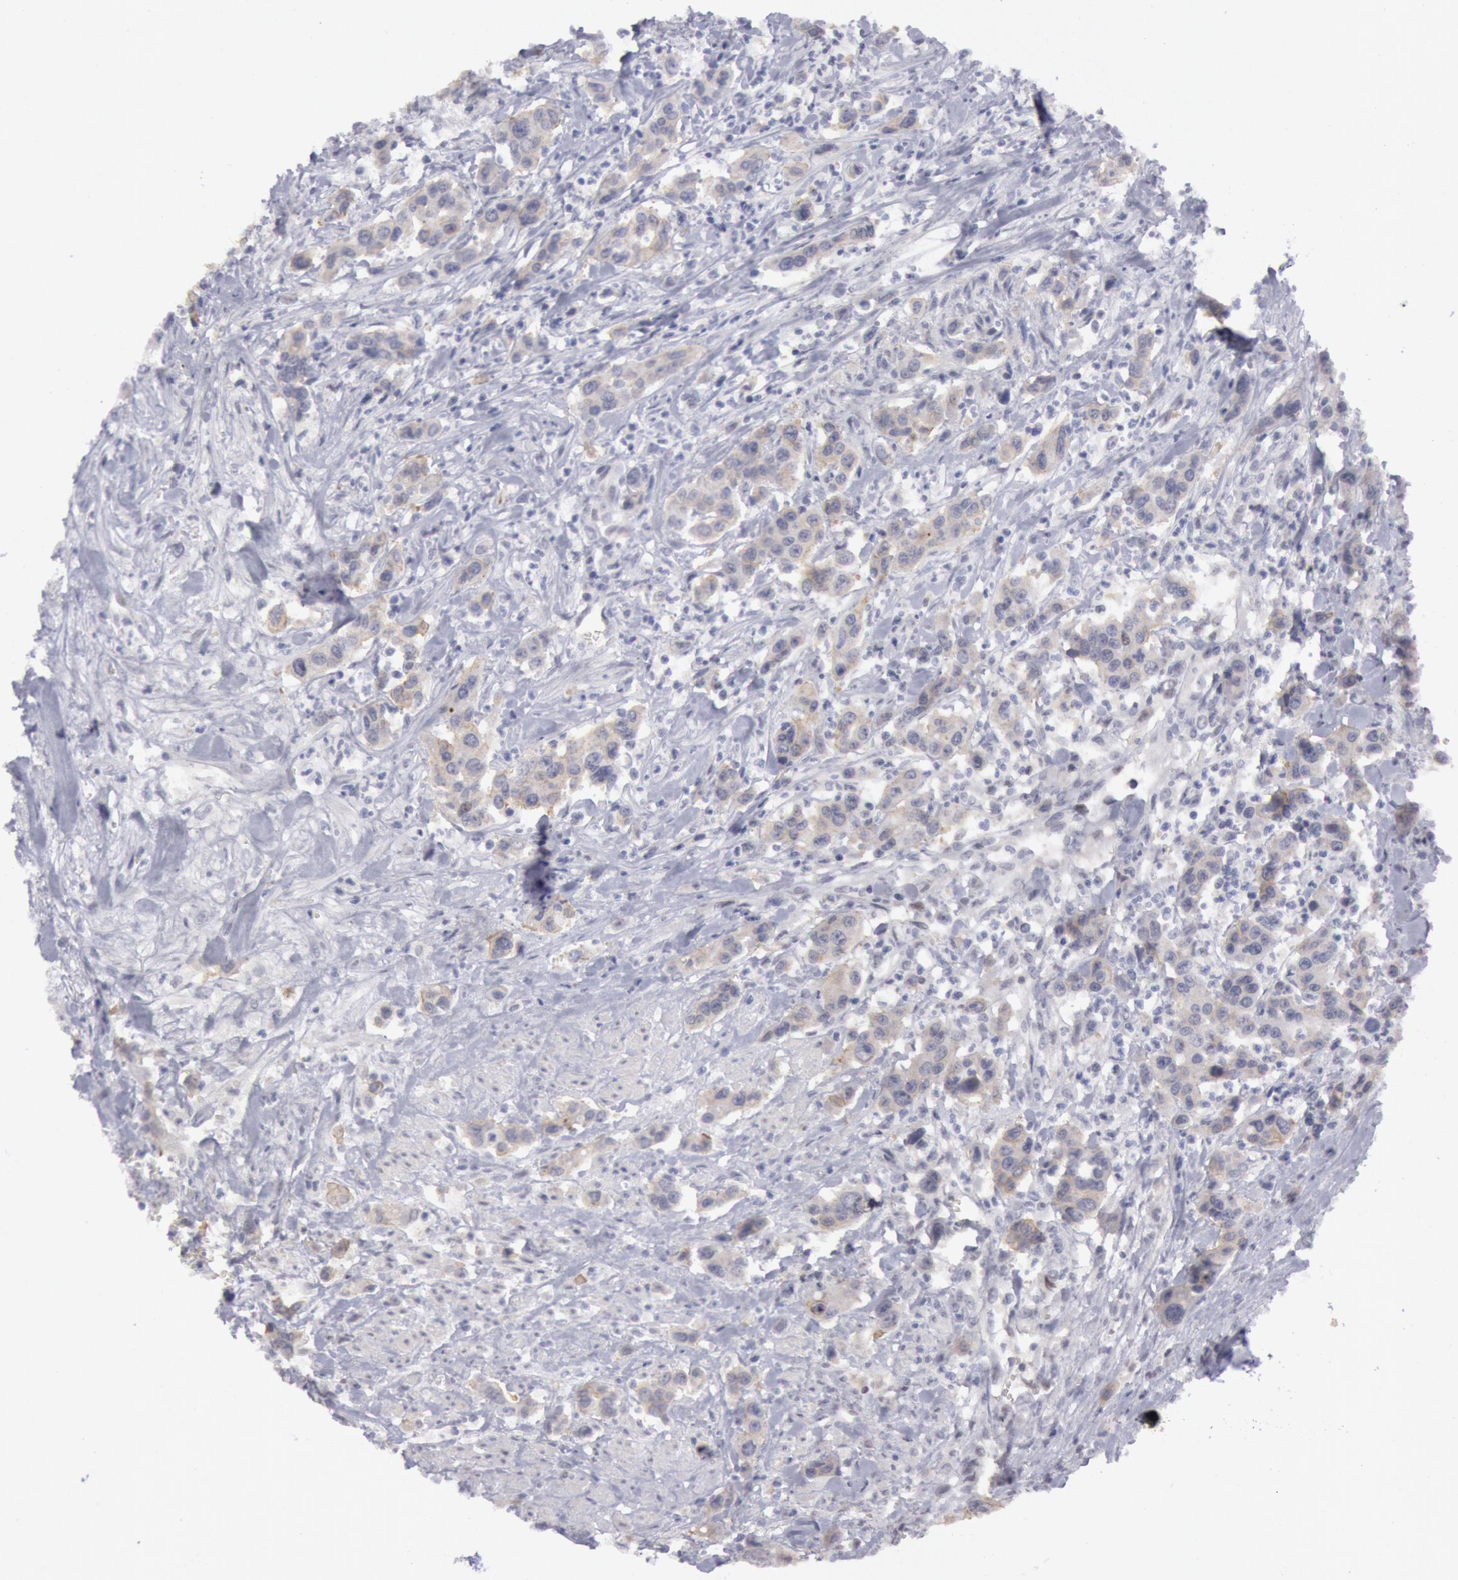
{"staining": {"intensity": "weak", "quantity": ">75%", "location": "cytoplasmic/membranous"}, "tissue": "urothelial cancer", "cell_type": "Tumor cells", "image_type": "cancer", "snomed": [{"axis": "morphology", "description": "Urothelial carcinoma, High grade"}, {"axis": "topography", "description": "Urinary bladder"}], "caption": "Human high-grade urothelial carcinoma stained with a brown dye exhibits weak cytoplasmic/membranous positive staining in approximately >75% of tumor cells.", "gene": "JOSD1", "patient": {"sex": "male", "age": 86}}